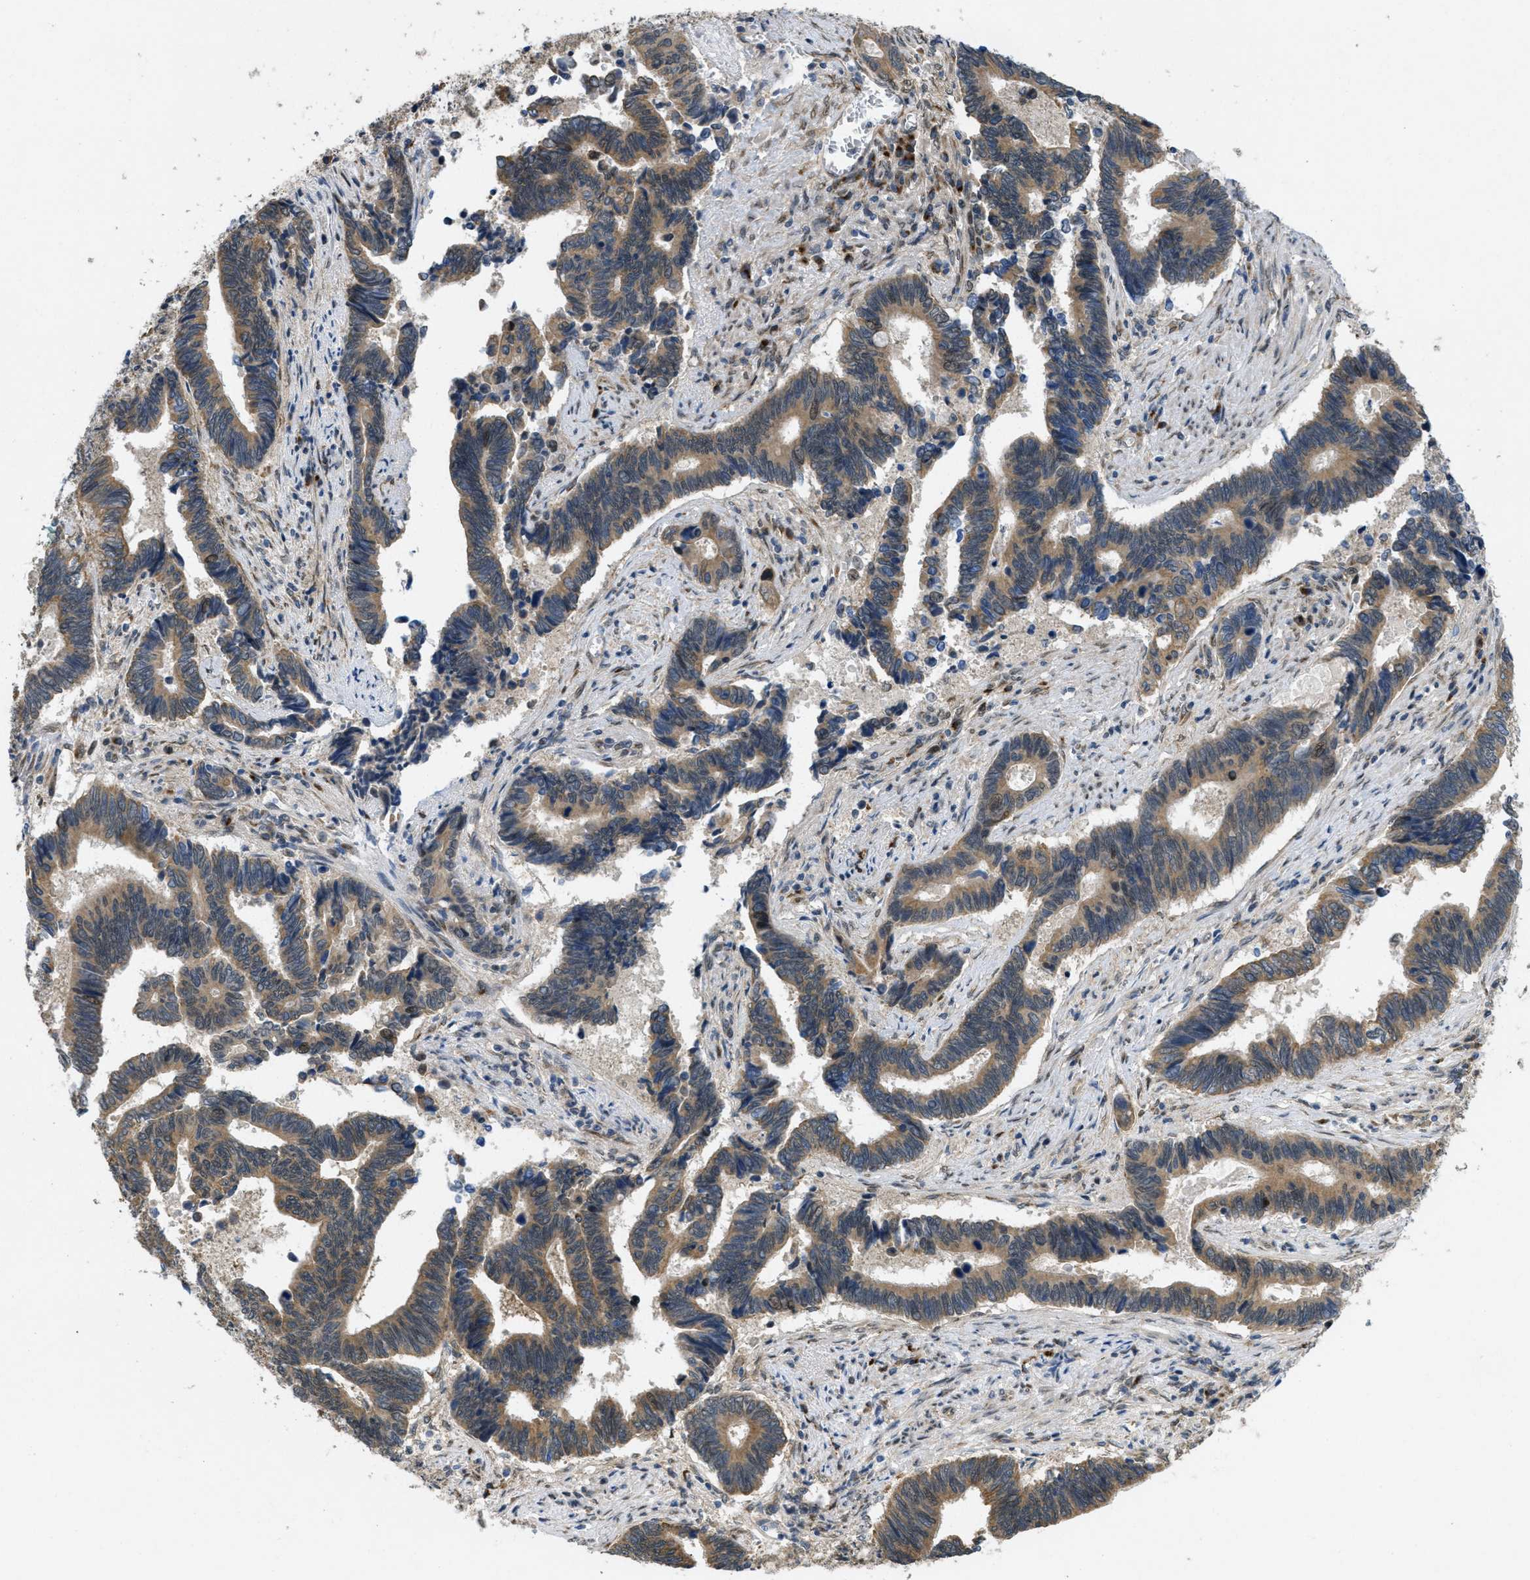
{"staining": {"intensity": "moderate", "quantity": ">75%", "location": "cytoplasmic/membranous"}, "tissue": "pancreatic cancer", "cell_type": "Tumor cells", "image_type": "cancer", "snomed": [{"axis": "morphology", "description": "Adenocarcinoma, NOS"}, {"axis": "topography", "description": "Pancreas"}], "caption": "A brown stain shows moderate cytoplasmic/membranous expression of a protein in human pancreatic adenocarcinoma tumor cells.", "gene": "IFNLR1", "patient": {"sex": "female", "age": 70}}